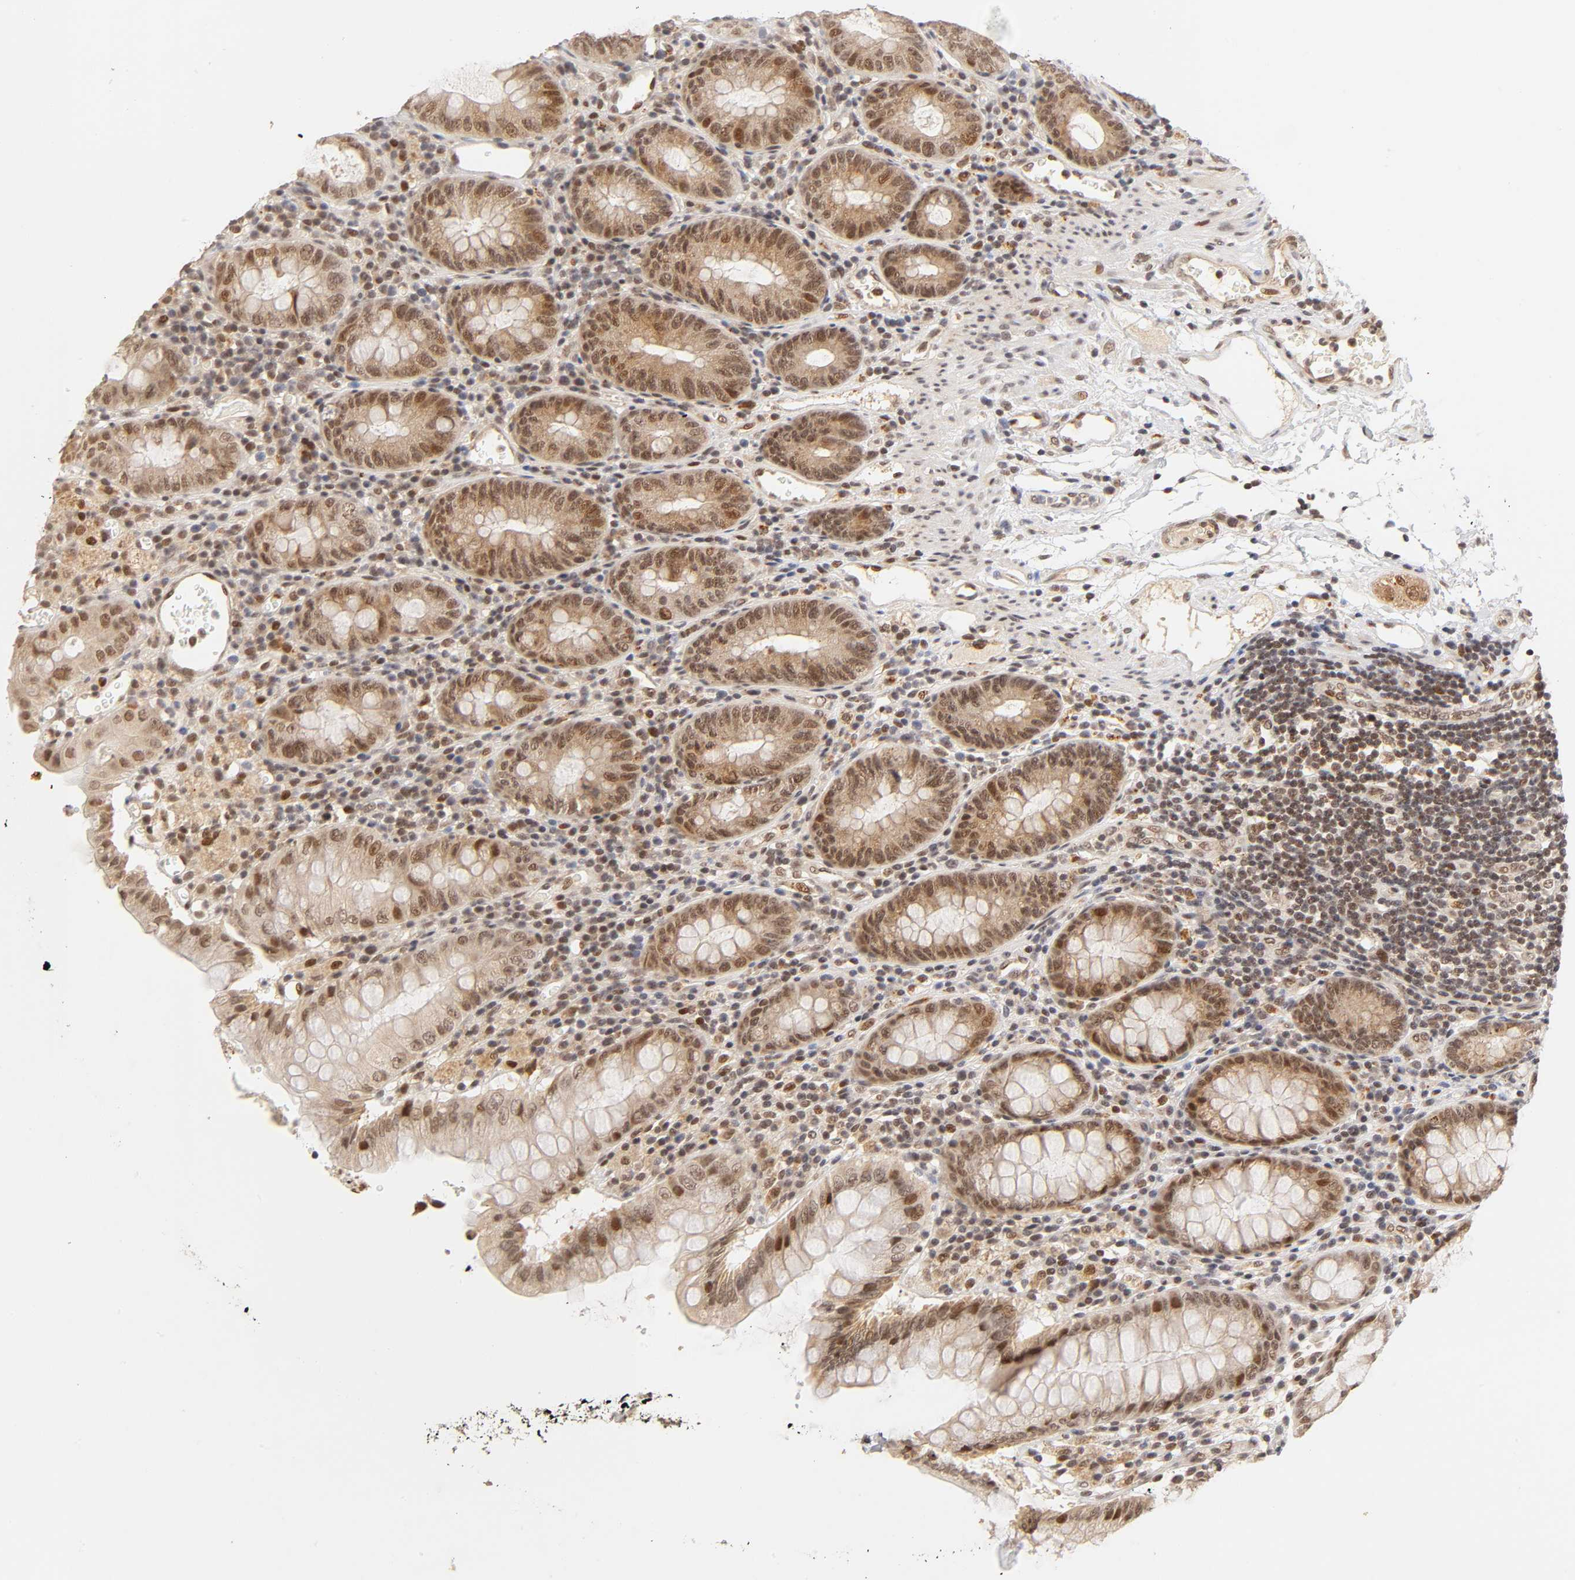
{"staining": {"intensity": "moderate", "quantity": ">75%", "location": "nuclear"}, "tissue": "colon", "cell_type": "Endothelial cells", "image_type": "normal", "snomed": [{"axis": "morphology", "description": "Normal tissue, NOS"}, {"axis": "topography", "description": "Colon"}], "caption": "A micrograph of colon stained for a protein displays moderate nuclear brown staining in endothelial cells.", "gene": "TAF10", "patient": {"sex": "female", "age": 46}}